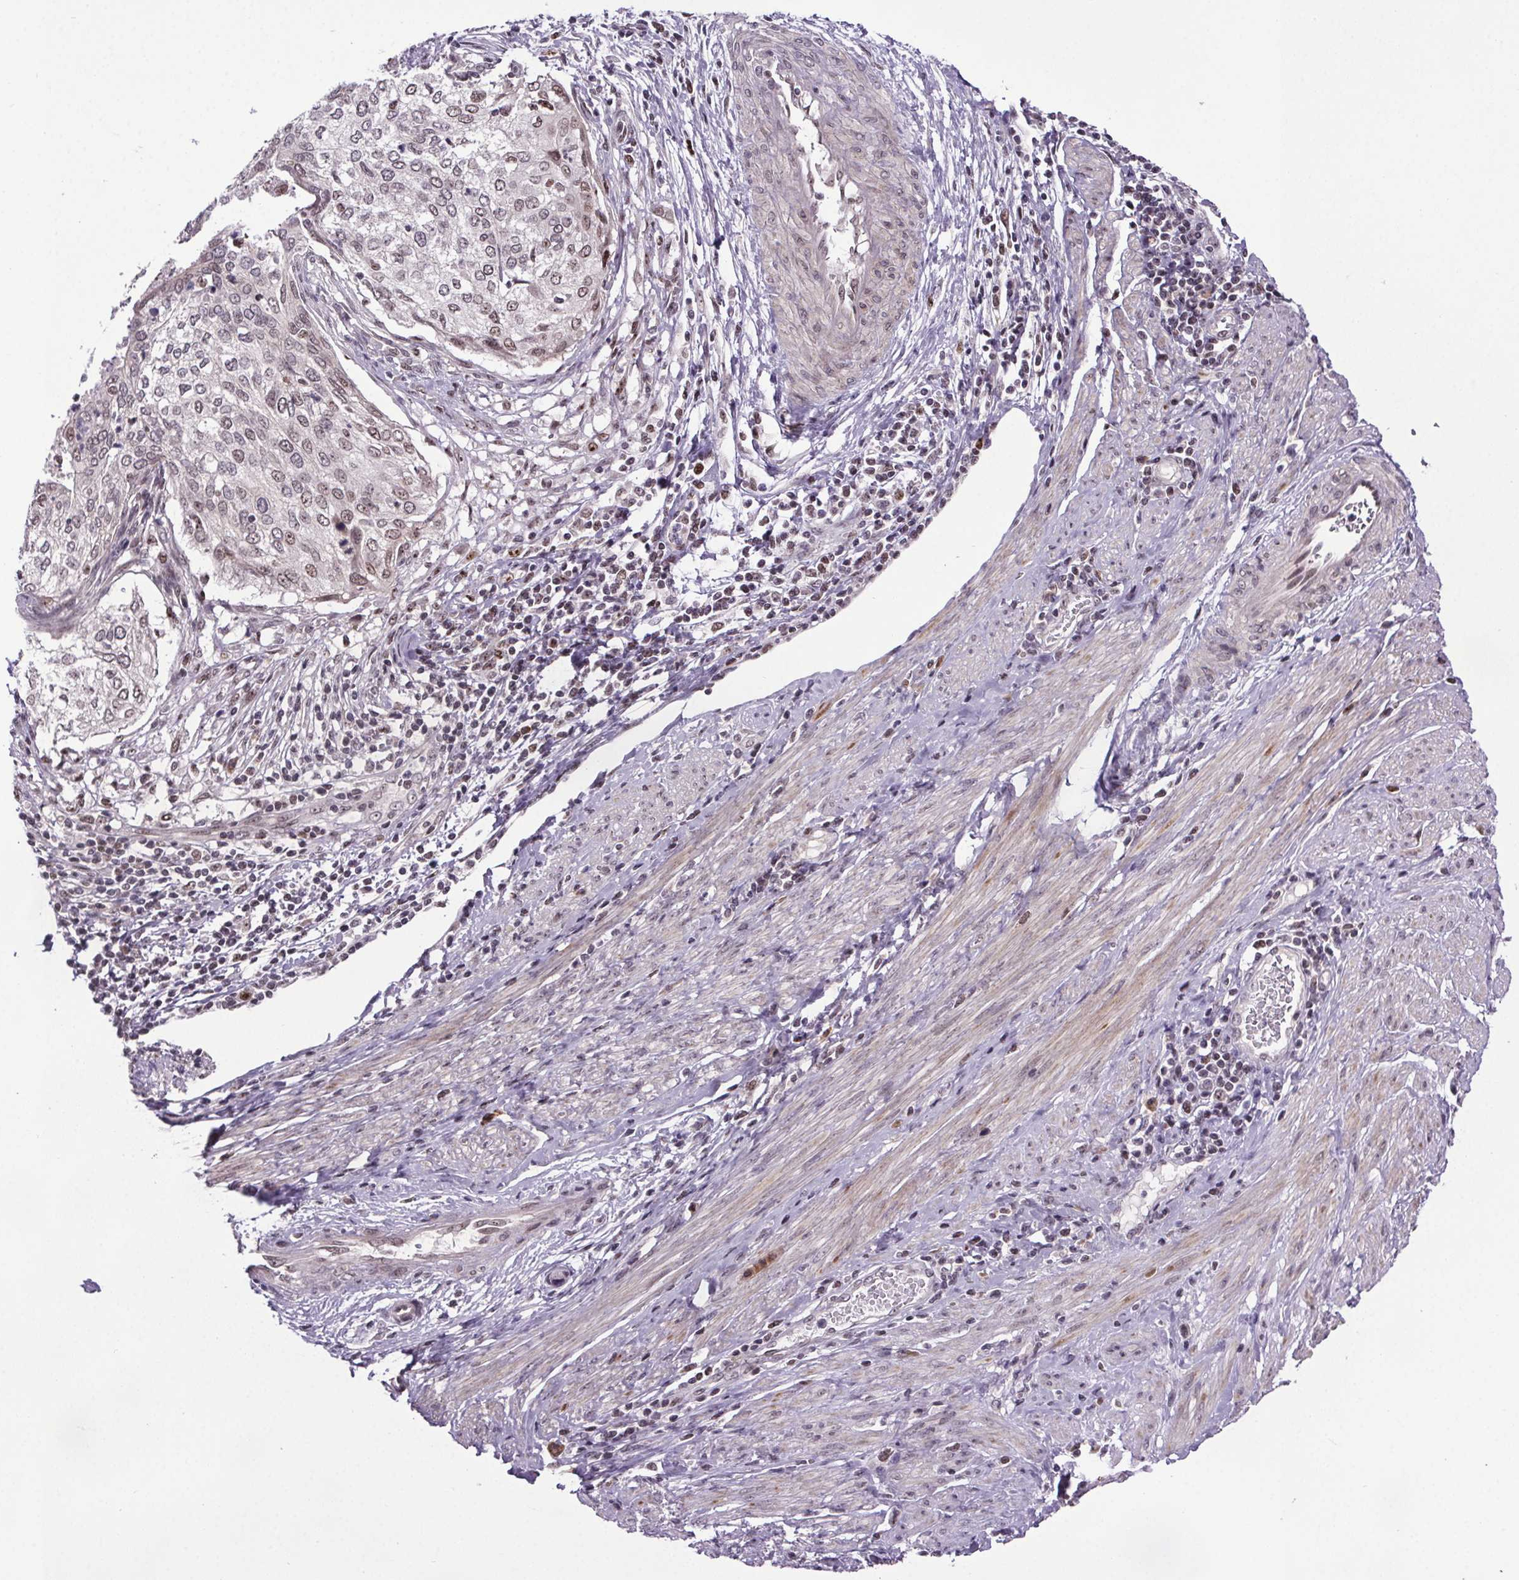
{"staining": {"intensity": "strong", "quantity": "25%-75%", "location": "nuclear"}, "tissue": "cervical cancer", "cell_type": "Tumor cells", "image_type": "cancer", "snomed": [{"axis": "morphology", "description": "Squamous cell carcinoma, NOS"}, {"axis": "topography", "description": "Cervix"}], "caption": "Protein expression analysis of cervical squamous cell carcinoma displays strong nuclear staining in about 25%-75% of tumor cells.", "gene": "ATMIN", "patient": {"sex": "female", "age": 38}}